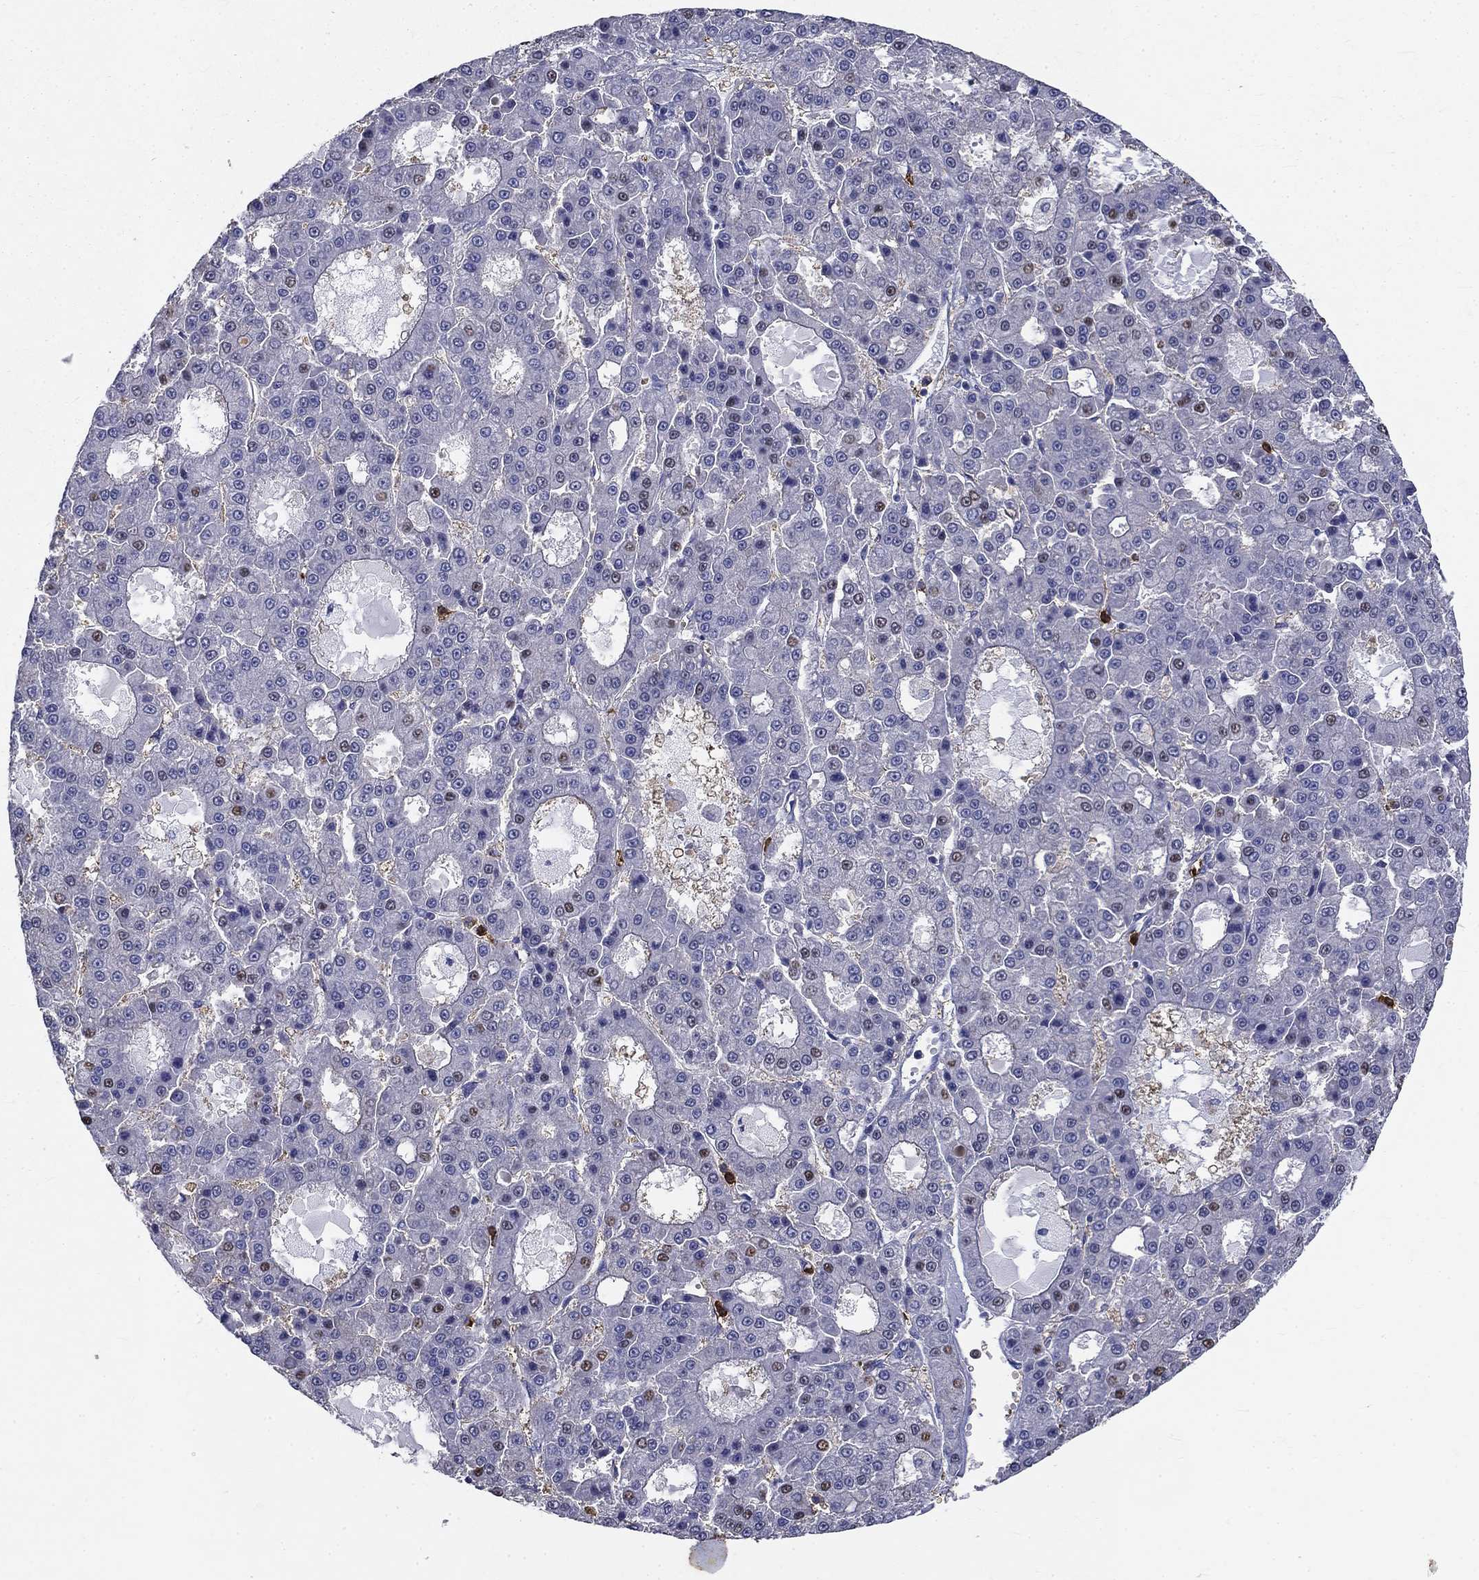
{"staining": {"intensity": "negative", "quantity": "none", "location": "none"}, "tissue": "liver cancer", "cell_type": "Tumor cells", "image_type": "cancer", "snomed": [{"axis": "morphology", "description": "Carcinoma, Hepatocellular, NOS"}, {"axis": "topography", "description": "Liver"}], "caption": "Immunohistochemistry (IHC) histopathology image of neoplastic tissue: liver cancer (hepatocellular carcinoma) stained with DAB (3,3'-diaminobenzidine) reveals no significant protein positivity in tumor cells.", "gene": "IGSF8", "patient": {"sex": "male", "age": 70}}